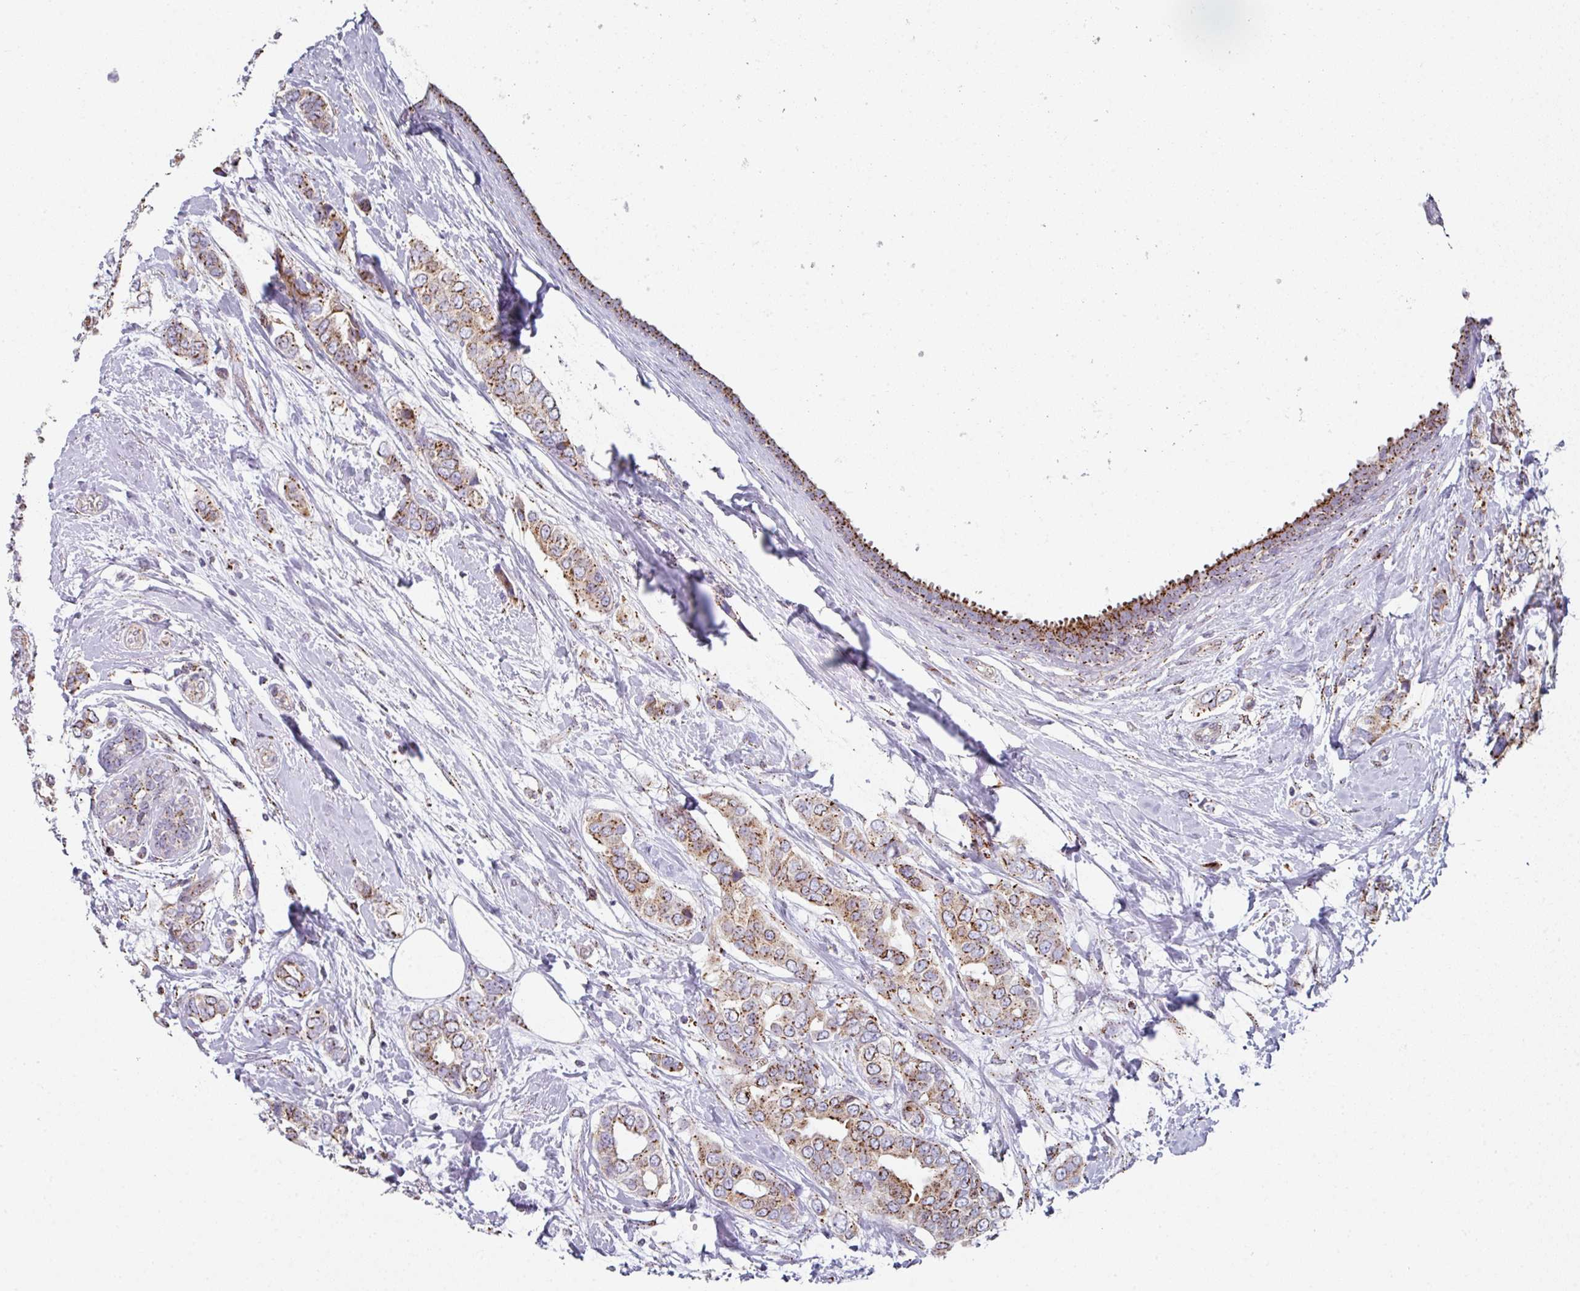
{"staining": {"intensity": "moderate", "quantity": ">75%", "location": "cytoplasmic/membranous"}, "tissue": "breast cancer", "cell_type": "Tumor cells", "image_type": "cancer", "snomed": [{"axis": "morphology", "description": "Lobular carcinoma"}, {"axis": "topography", "description": "Breast"}], "caption": "DAB (3,3'-diaminobenzidine) immunohistochemical staining of human breast cancer (lobular carcinoma) shows moderate cytoplasmic/membranous protein expression in approximately >75% of tumor cells. Using DAB (3,3'-diaminobenzidine) (brown) and hematoxylin (blue) stains, captured at high magnification using brightfield microscopy.", "gene": "CCDC85B", "patient": {"sex": "female", "age": 51}}